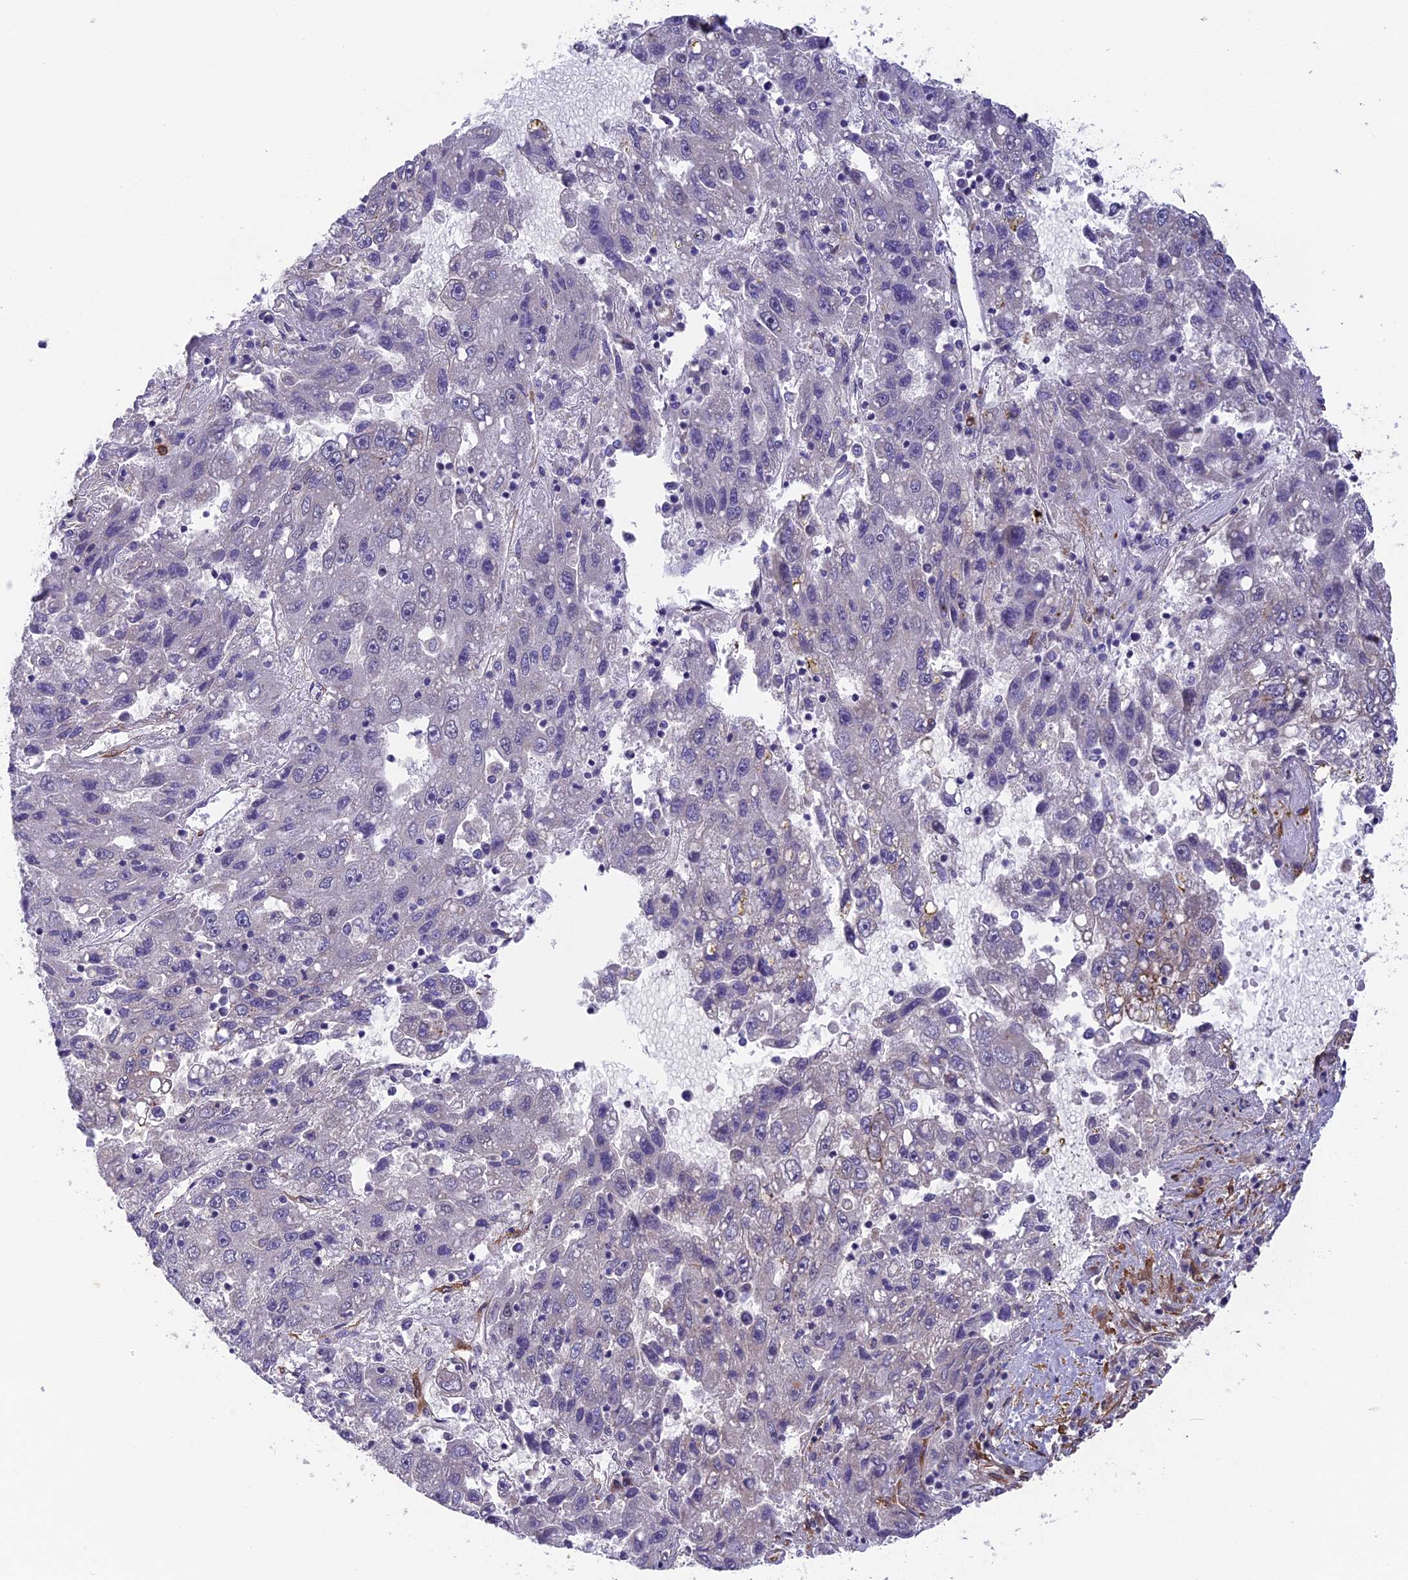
{"staining": {"intensity": "negative", "quantity": "none", "location": "none"}, "tissue": "liver cancer", "cell_type": "Tumor cells", "image_type": "cancer", "snomed": [{"axis": "morphology", "description": "Carcinoma, Hepatocellular, NOS"}, {"axis": "topography", "description": "Liver"}], "caption": "IHC of human liver hepatocellular carcinoma shows no expression in tumor cells.", "gene": "TNS1", "patient": {"sex": "male", "age": 49}}